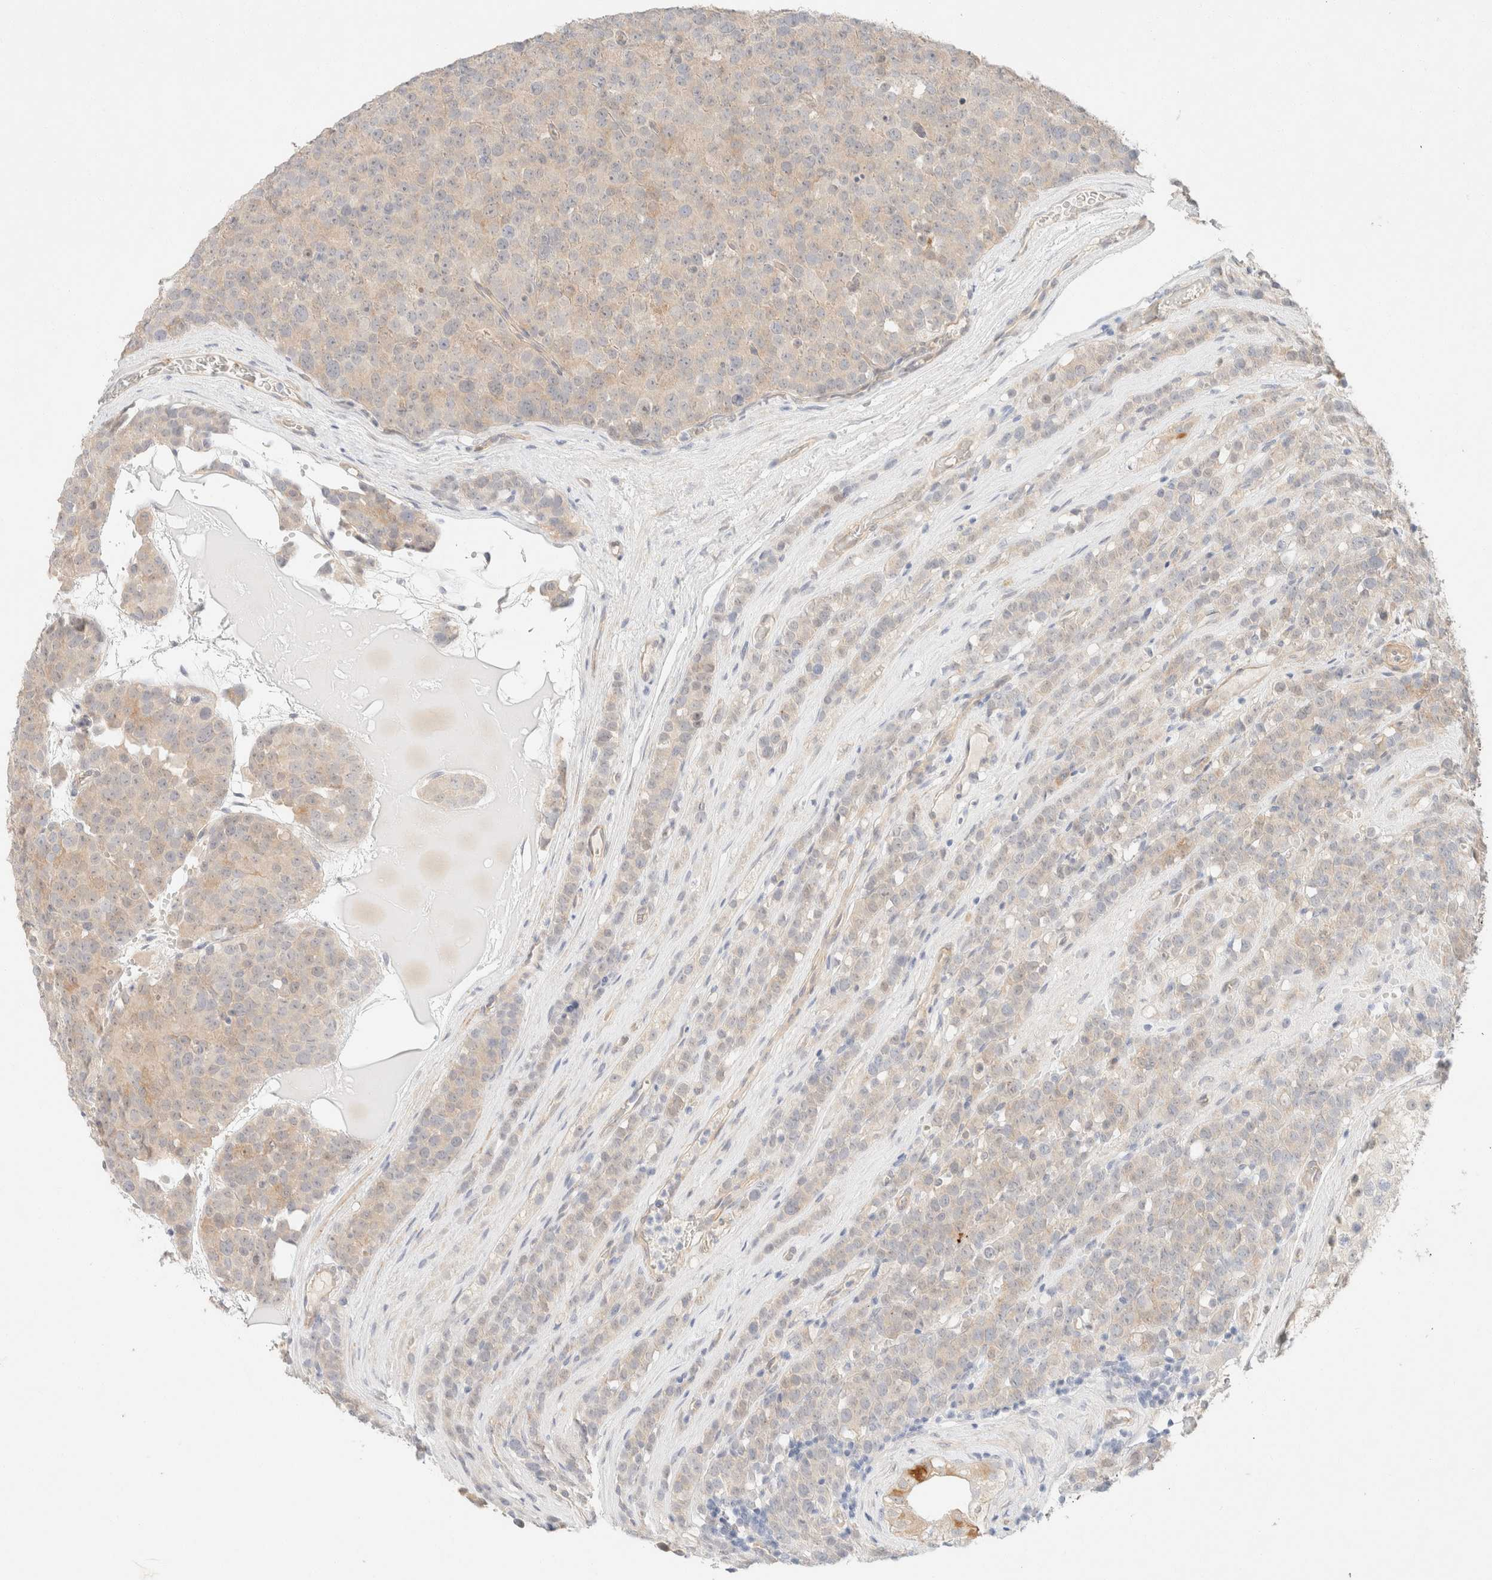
{"staining": {"intensity": "weak", "quantity": "<25%", "location": "cytoplasmic/membranous"}, "tissue": "testis cancer", "cell_type": "Tumor cells", "image_type": "cancer", "snomed": [{"axis": "morphology", "description": "Seminoma, NOS"}, {"axis": "topography", "description": "Testis"}], "caption": "The immunohistochemistry (IHC) micrograph has no significant staining in tumor cells of seminoma (testis) tissue. The staining was performed using DAB to visualize the protein expression in brown, while the nuclei were stained in blue with hematoxylin (Magnification: 20x).", "gene": "CSNK1E", "patient": {"sex": "male", "age": 71}}